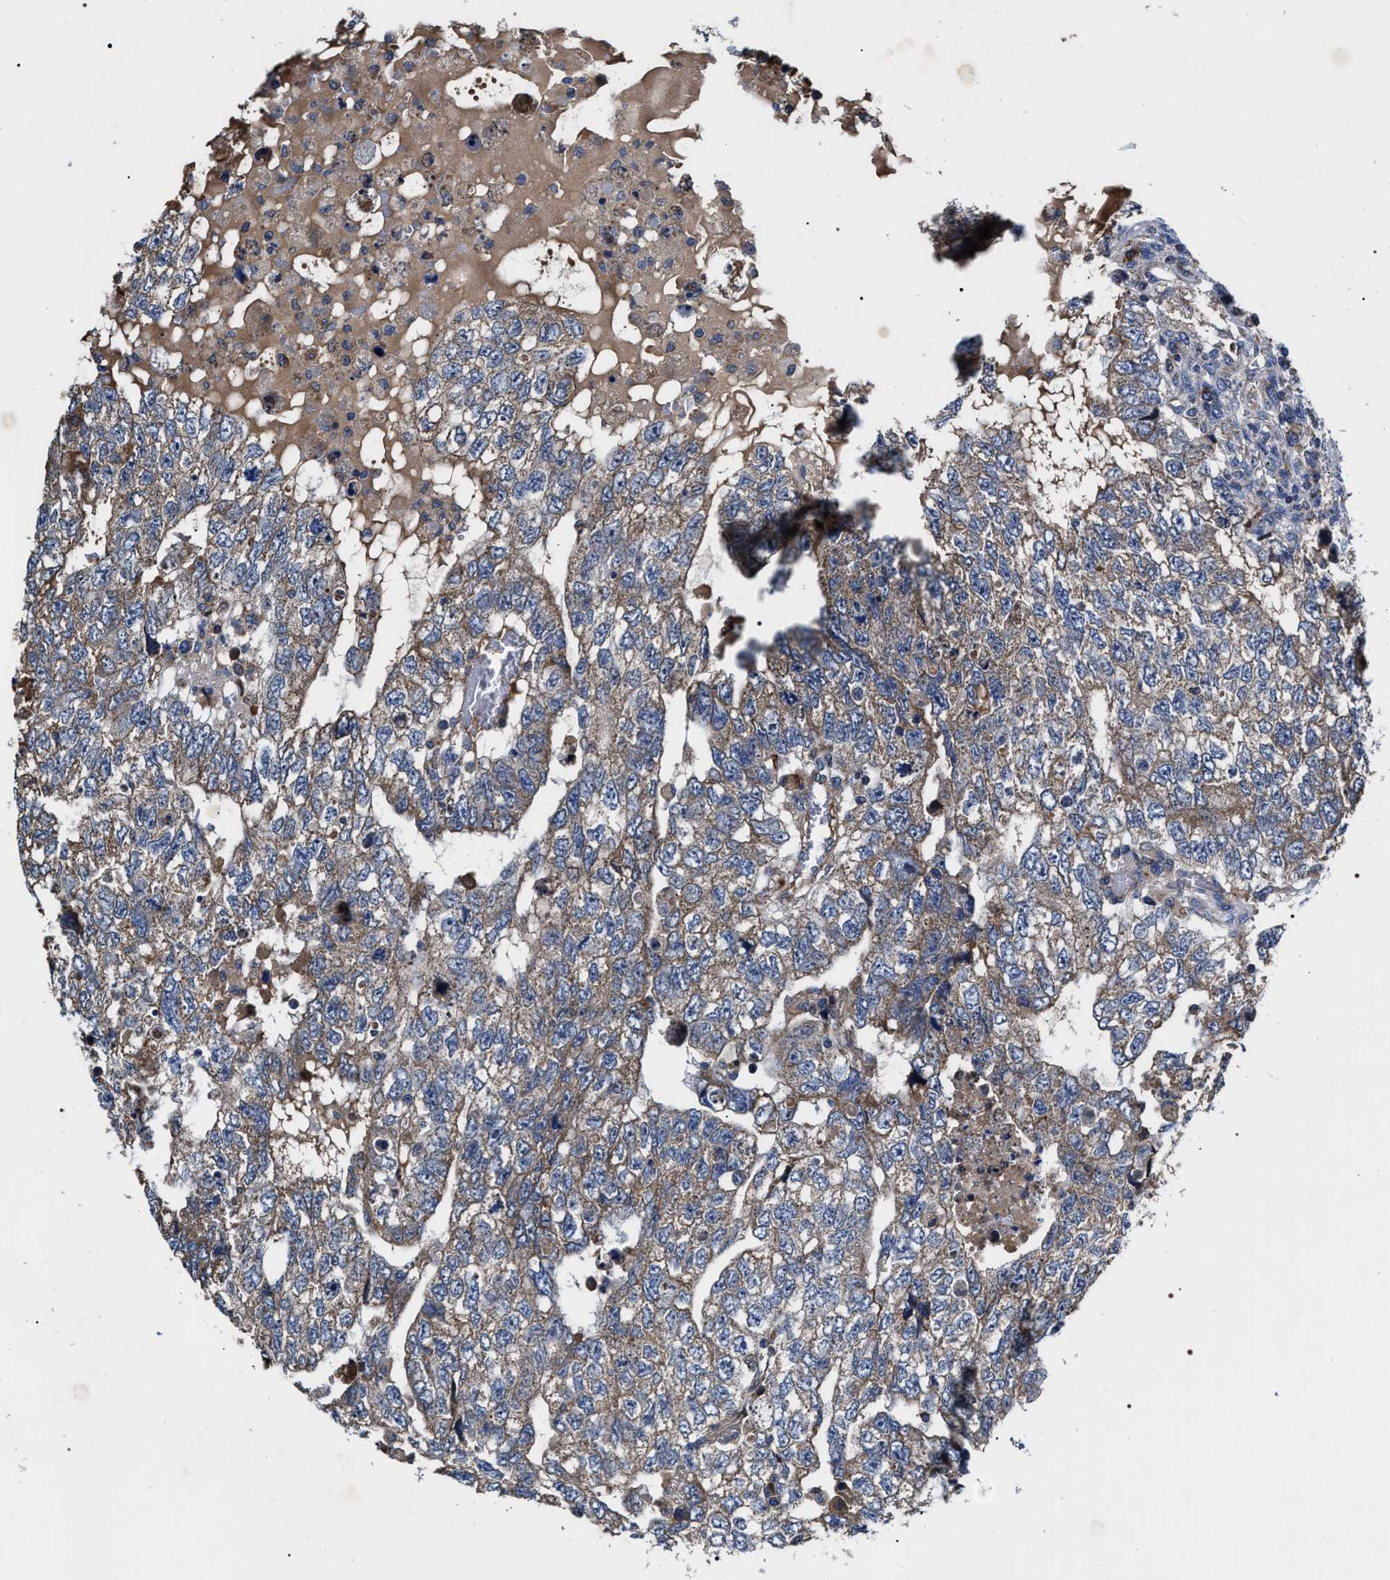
{"staining": {"intensity": "weak", "quantity": ">75%", "location": "cytoplasmic/membranous"}, "tissue": "testis cancer", "cell_type": "Tumor cells", "image_type": "cancer", "snomed": [{"axis": "morphology", "description": "Carcinoma, Embryonal, NOS"}, {"axis": "topography", "description": "Testis"}], "caption": "Immunohistochemistry (IHC) image of testis cancer (embryonal carcinoma) stained for a protein (brown), which reveals low levels of weak cytoplasmic/membranous expression in about >75% of tumor cells.", "gene": "MACC1", "patient": {"sex": "male", "age": 36}}